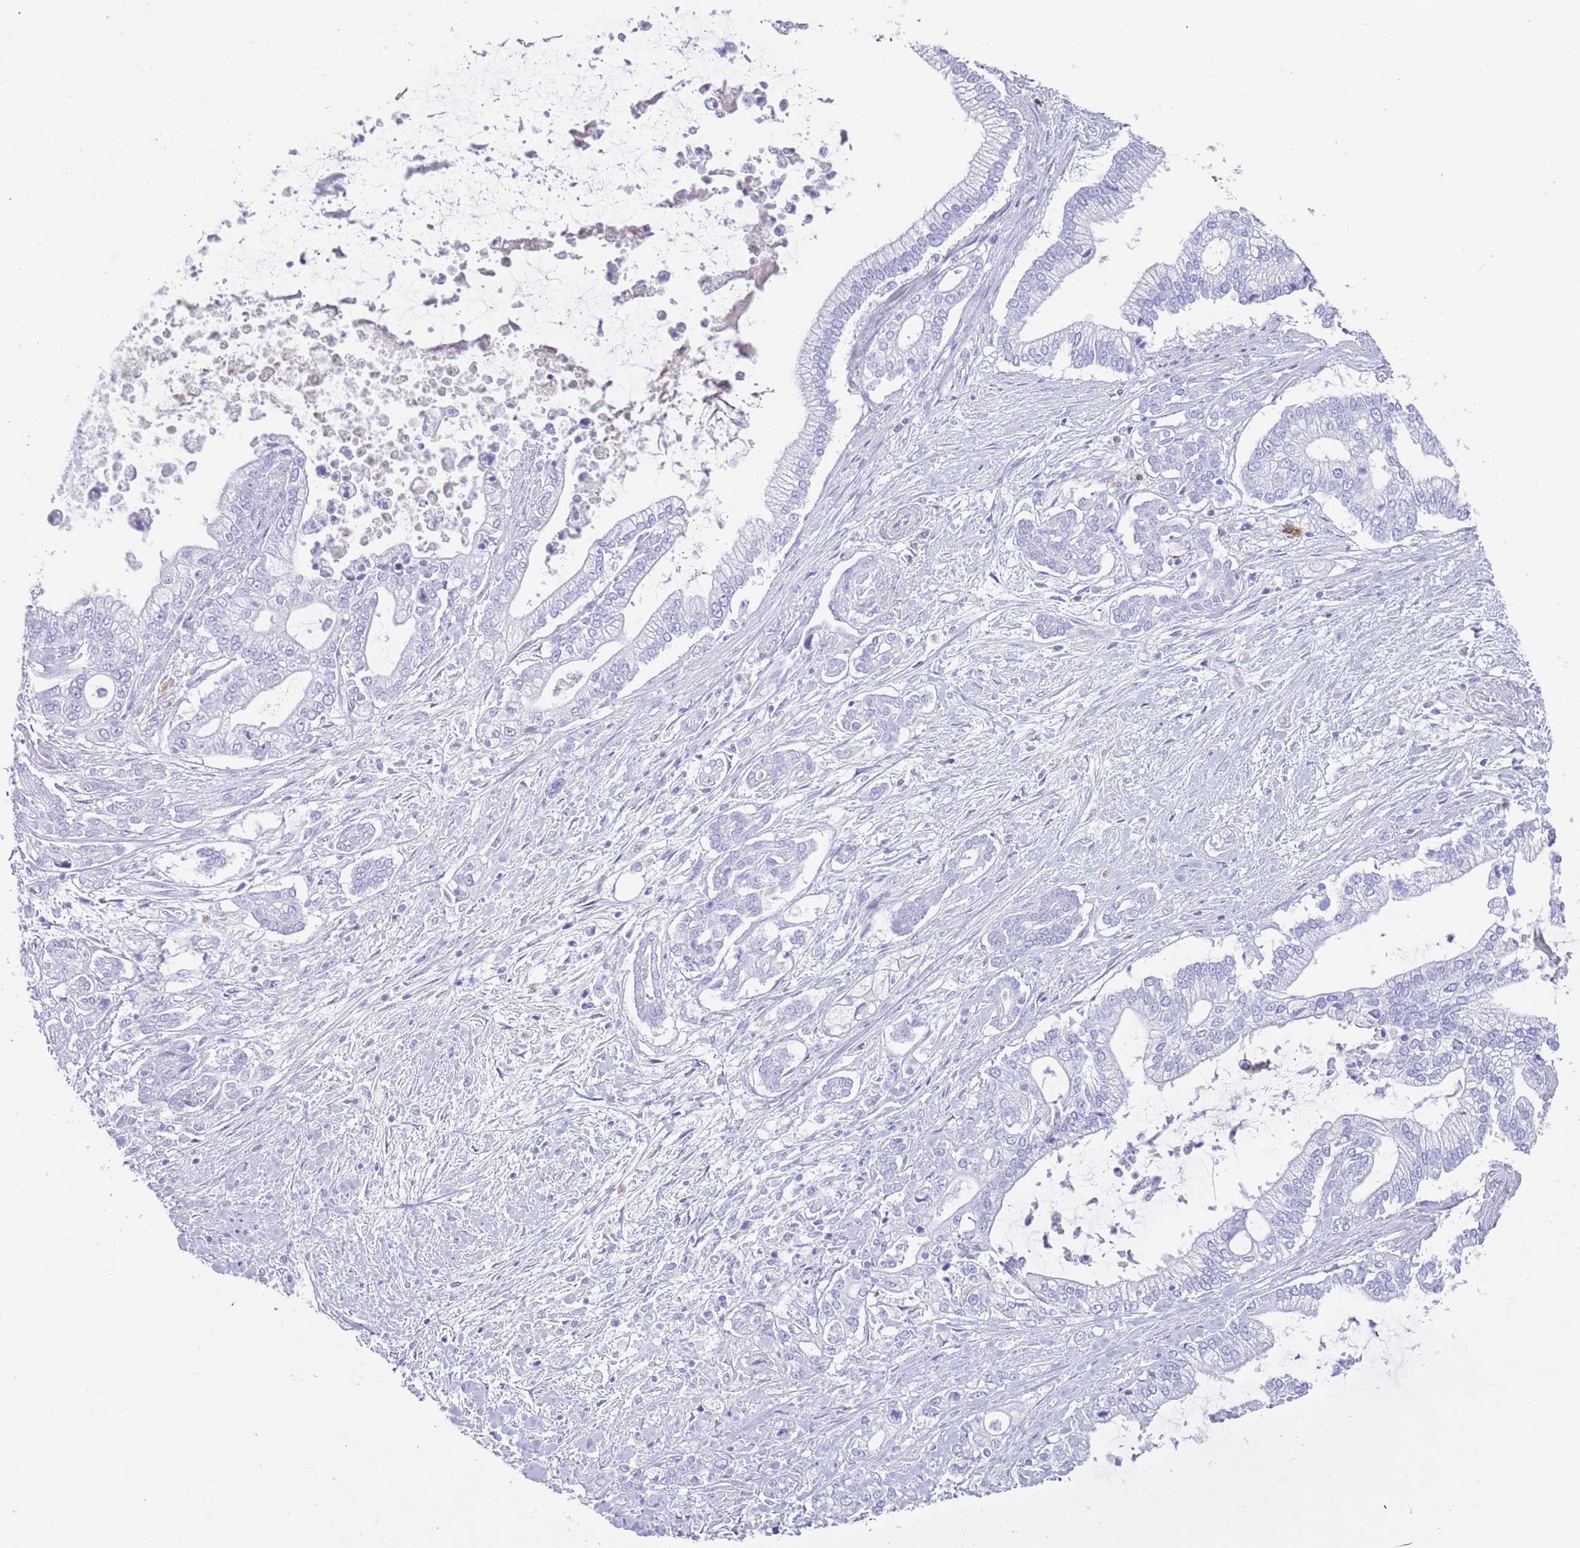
{"staining": {"intensity": "negative", "quantity": "none", "location": "none"}, "tissue": "pancreatic cancer", "cell_type": "Tumor cells", "image_type": "cancer", "snomed": [{"axis": "morphology", "description": "Adenocarcinoma, NOS"}, {"axis": "topography", "description": "Pancreas"}], "caption": "This is a photomicrograph of immunohistochemistry (IHC) staining of pancreatic cancer (adenocarcinoma), which shows no expression in tumor cells.", "gene": "MYADML2", "patient": {"sex": "male", "age": 69}}